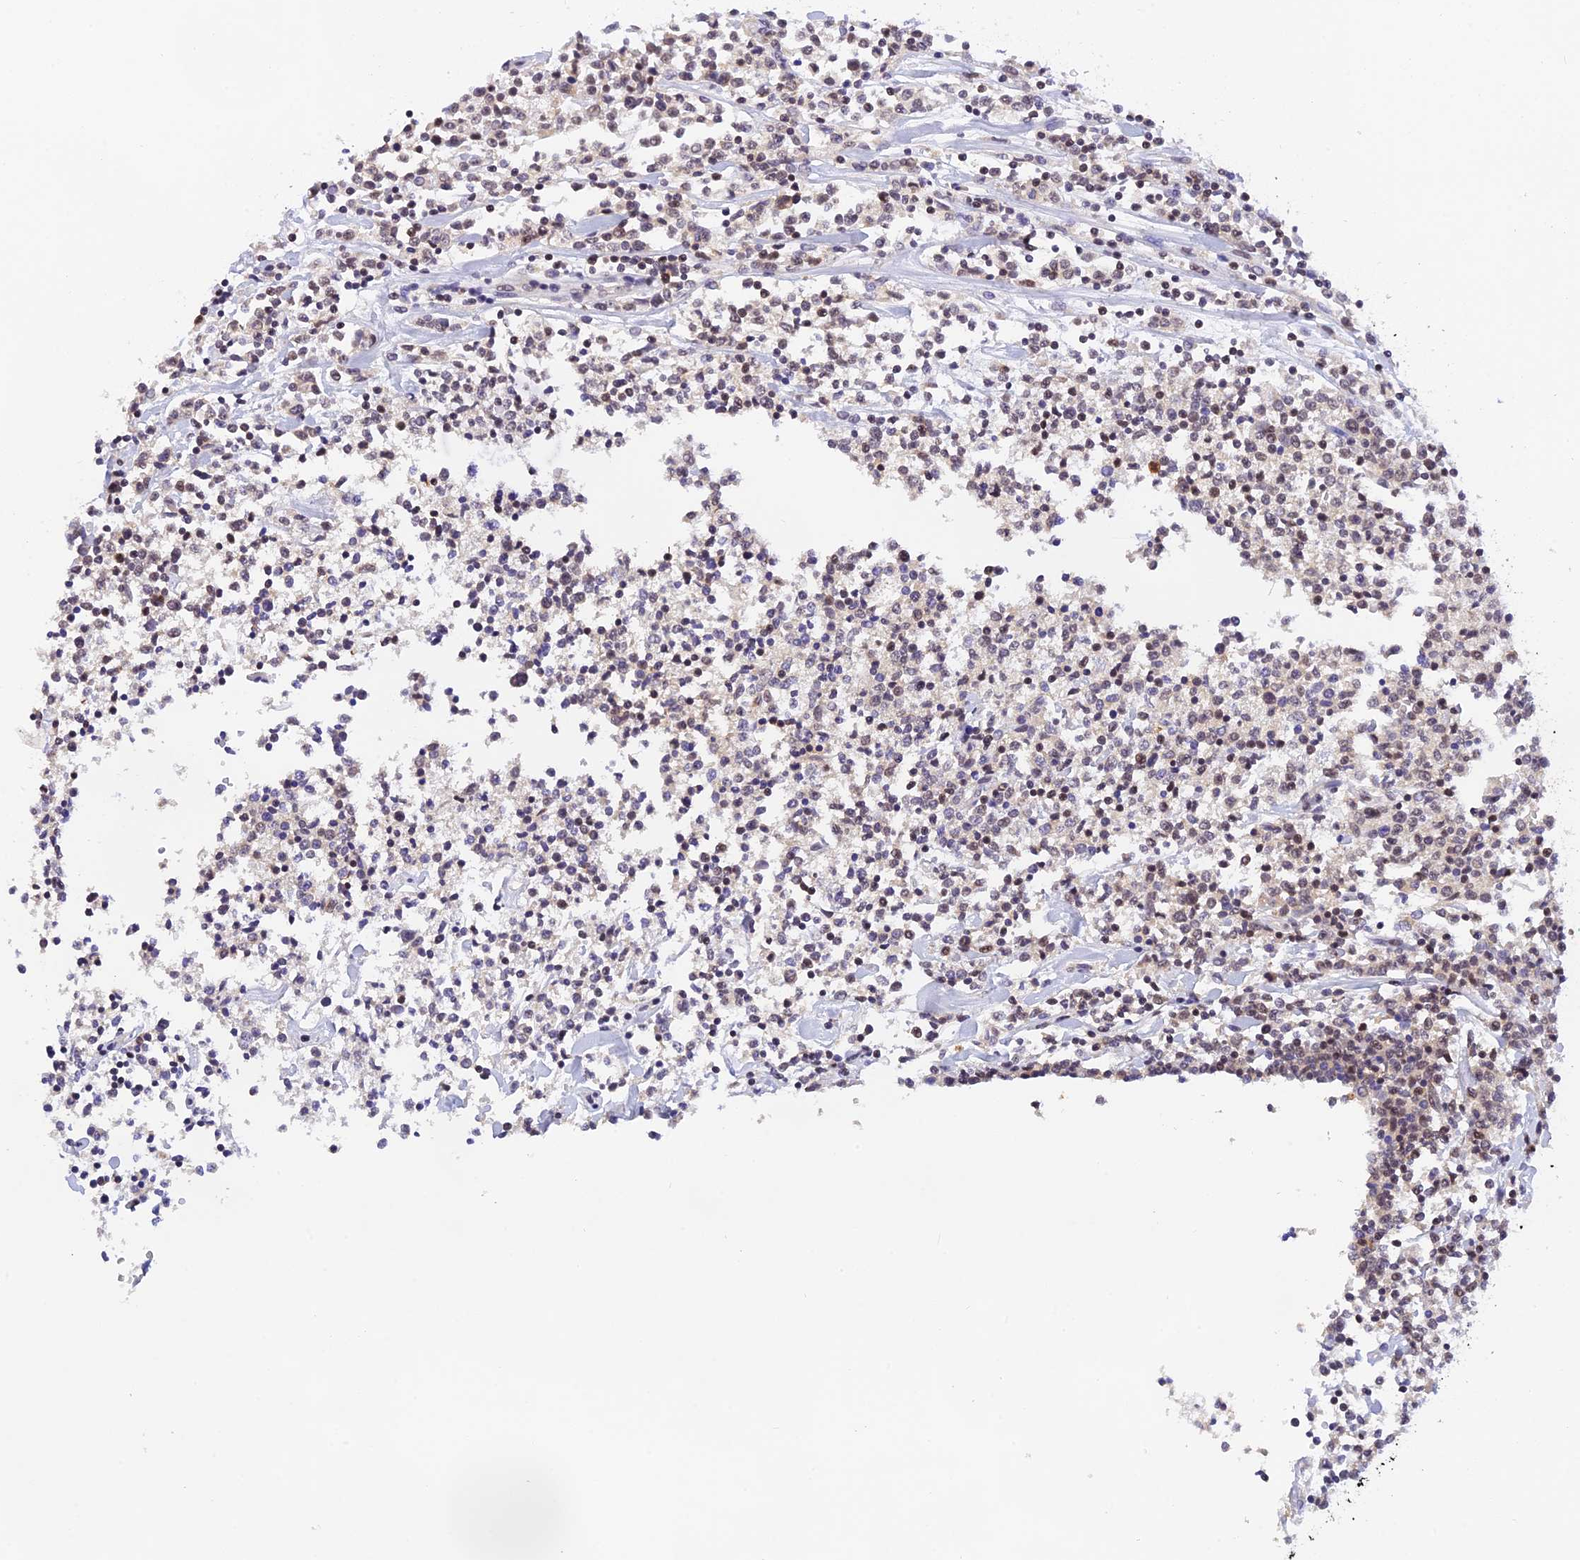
{"staining": {"intensity": "negative", "quantity": "none", "location": "none"}, "tissue": "lymphoma", "cell_type": "Tumor cells", "image_type": "cancer", "snomed": [{"axis": "morphology", "description": "Malignant lymphoma, non-Hodgkin's type, Low grade"}, {"axis": "topography", "description": "Small intestine"}], "caption": "The image exhibits no staining of tumor cells in low-grade malignant lymphoma, non-Hodgkin's type.", "gene": "PEX16", "patient": {"sex": "female", "age": 59}}